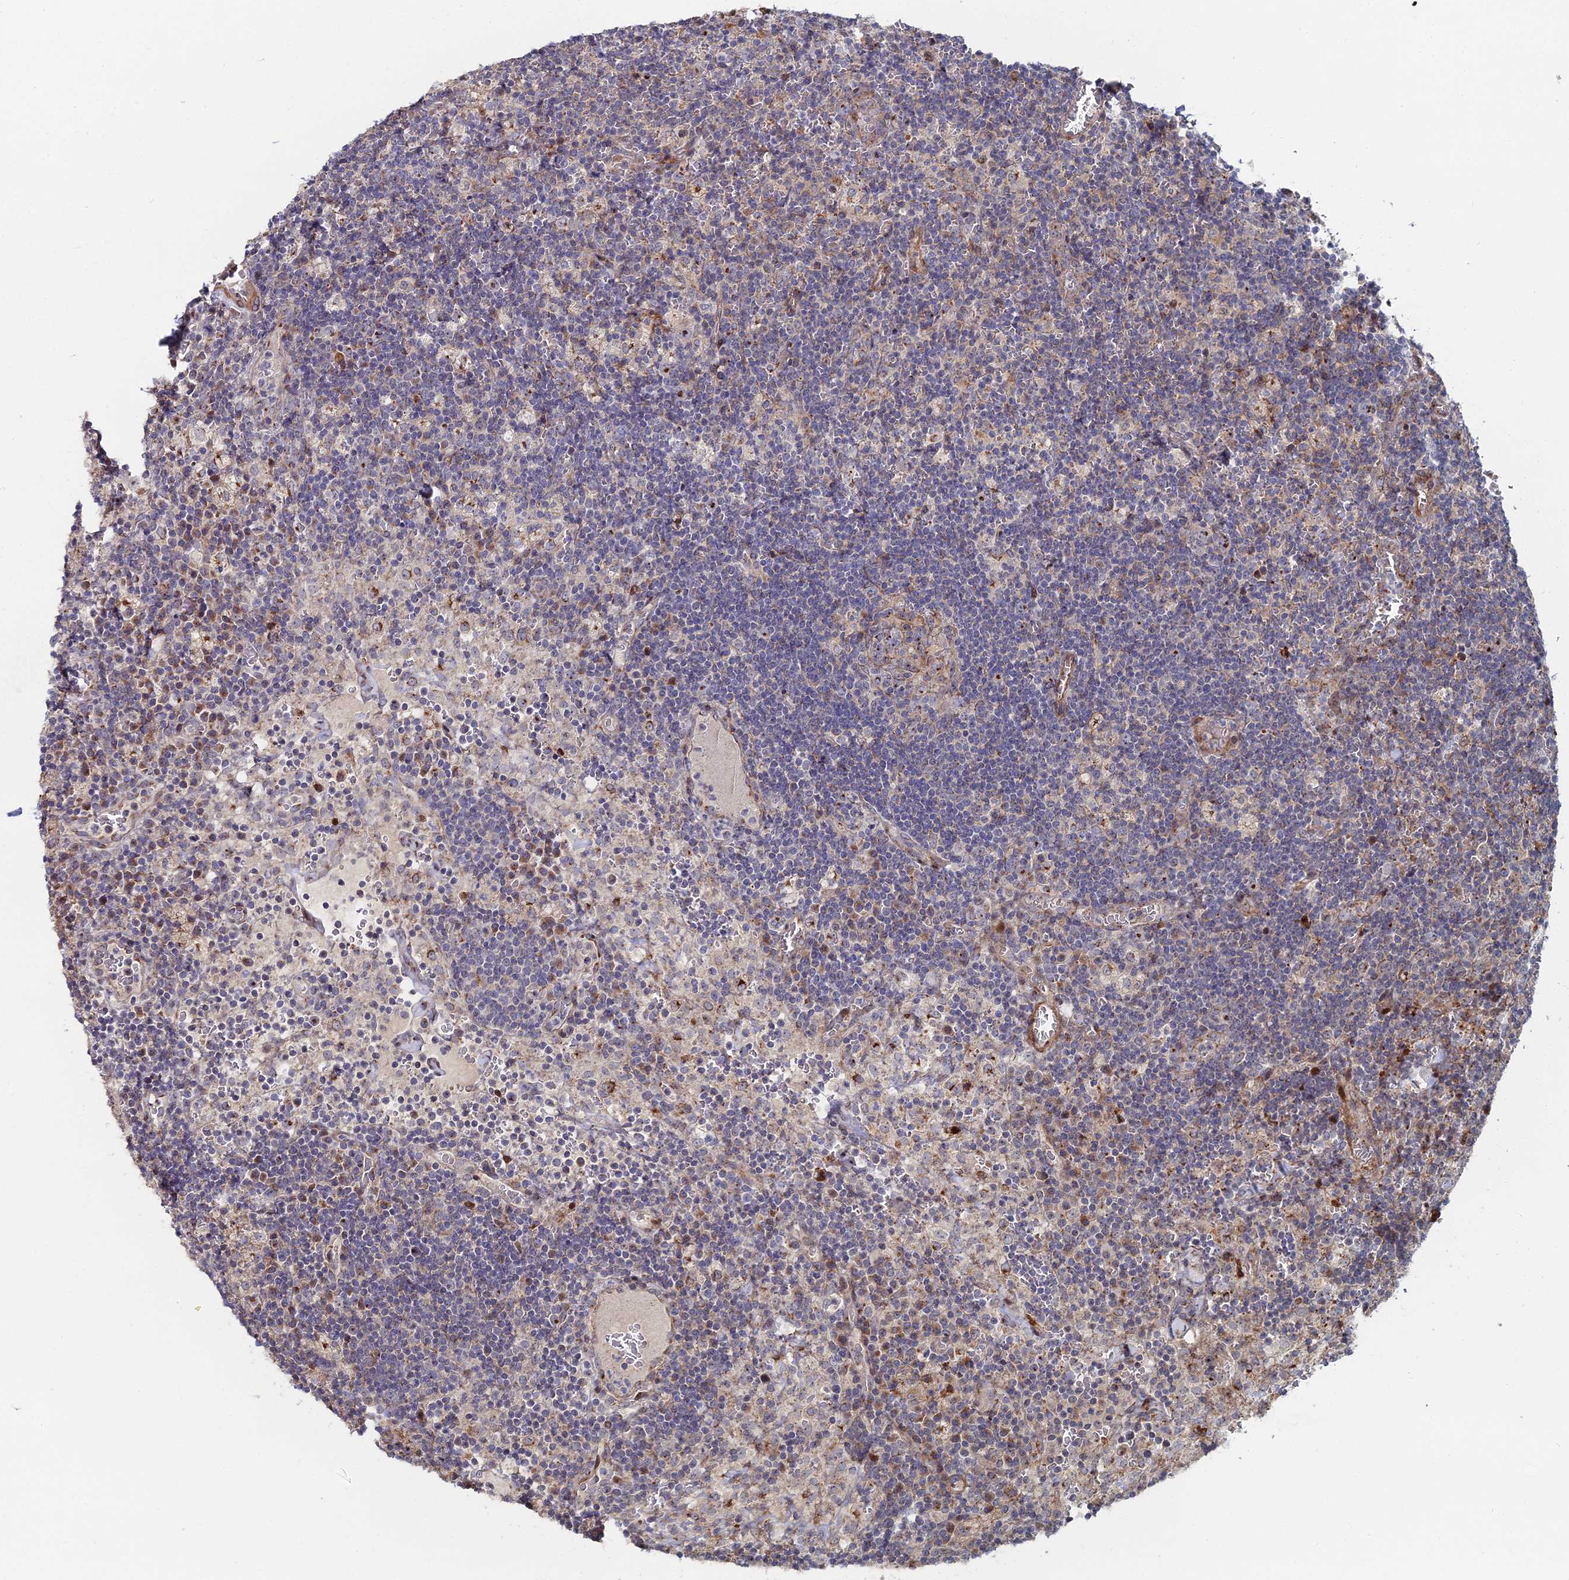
{"staining": {"intensity": "negative", "quantity": "none", "location": "none"}, "tissue": "lymph node", "cell_type": "Germinal center cells", "image_type": "normal", "snomed": [{"axis": "morphology", "description": "Normal tissue, NOS"}, {"axis": "topography", "description": "Lymph node"}], "caption": "Immunohistochemistry (IHC) photomicrograph of unremarkable lymph node stained for a protein (brown), which exhibits no positivity in germinal center cells. (IHC, brightfield microscopy, high magnification).", "gene": "SGMS1", "patient": {"sex": "male", "age": 58}}